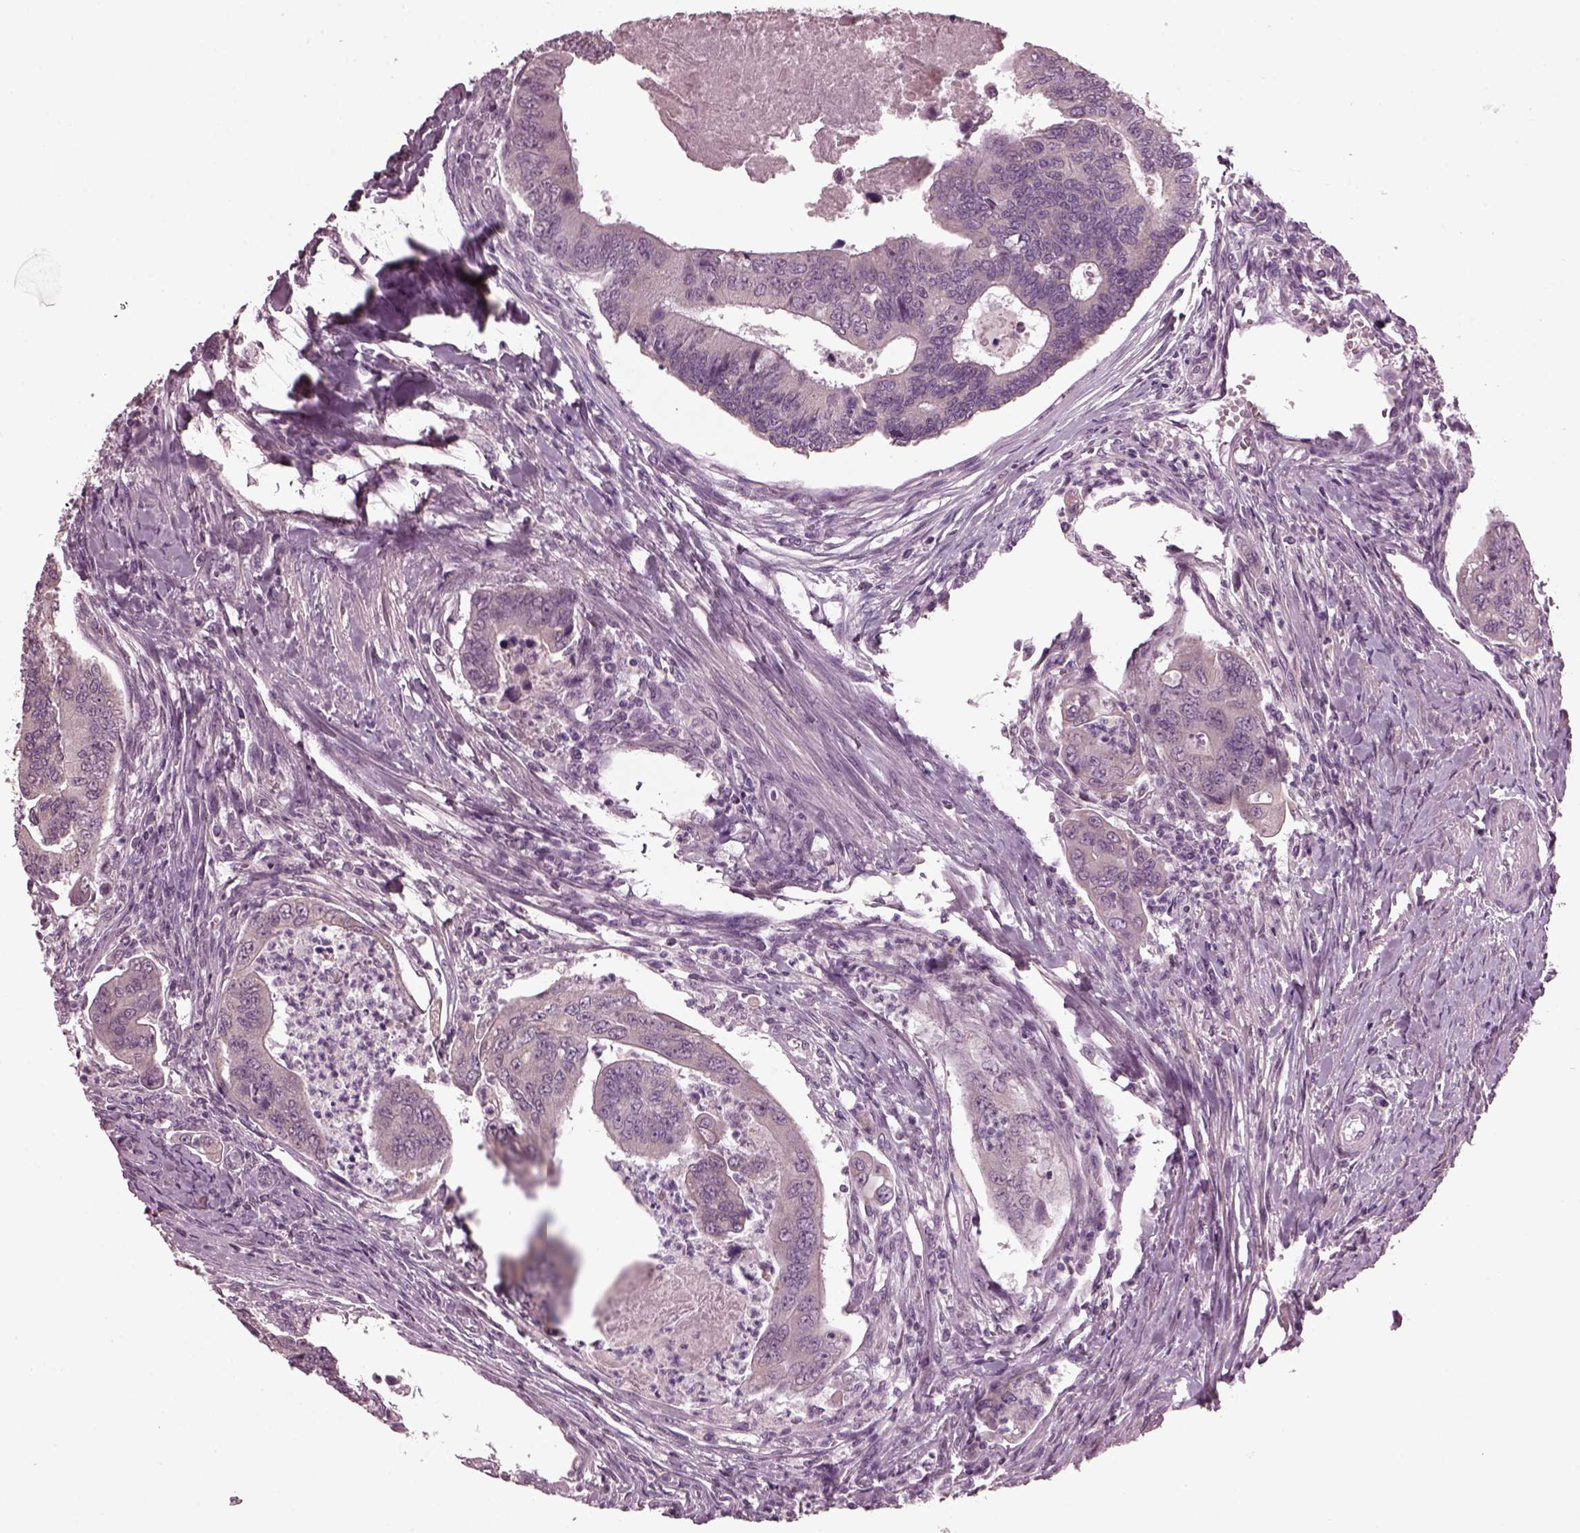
{"staining": {"intensity": "negative", "quantity": "none", "location": "none"}, "tissue": "colorectal cancer", "cell_type": "Tumor cells", "image_type": "cancer", "snomed": [{"axis": "morphology", "description": "Adenocarcinoma, NOS"}, {"axis": "topography", "description": "Colon"}], "caption": "There is no significant expression in tumor cells of colorectal adenocarcinoma. (Brightfield microscopy of DAB (3,3'-diaminobenzidine) immunohistochemistry at high magnification).", "gene": "CLCN4", "patient": {"sex": "female", "age": 67}}